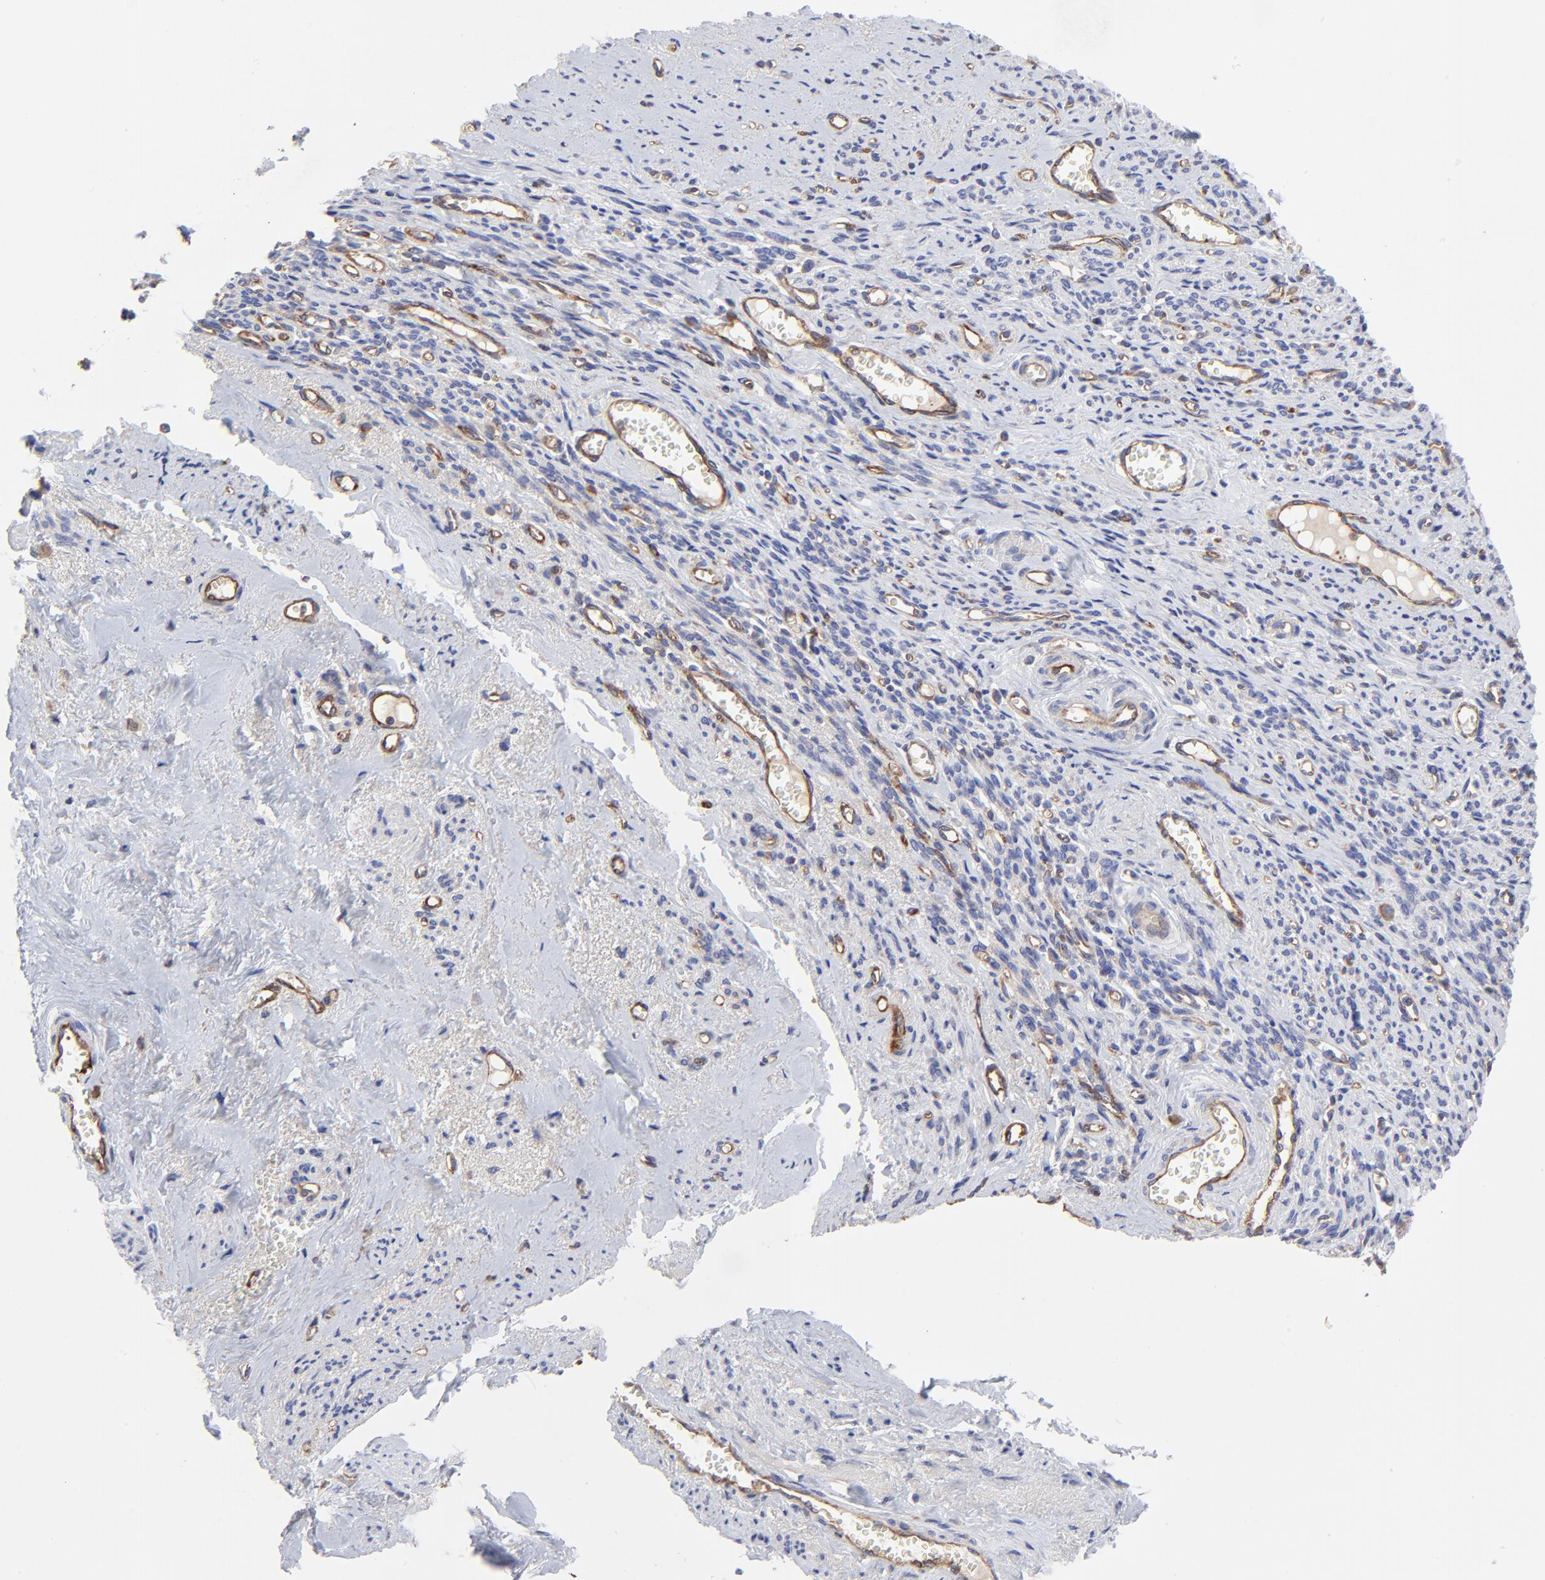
{"staining": {"intensity": "negative", "quantity": "none", "location": "none"}, "tissue": "endometrial cancer", "cell_type": "Tumor cells", "image_type": "cancer", "snomed": [{"axis": "morphology", "description": "Adenocarcinoma, NOS"}, {"axis": "topography", "description": "Endometrium"}], "caption": "An immunohistochemistry (IHC) micrograph of endometrial cancer (adenocarcinoma) is shown. There is no staining in tumor cells of endometrial cancer (adenocarcinoma).", "gene": "SULF2", "patient": {"sex": "female", "age": 75}}